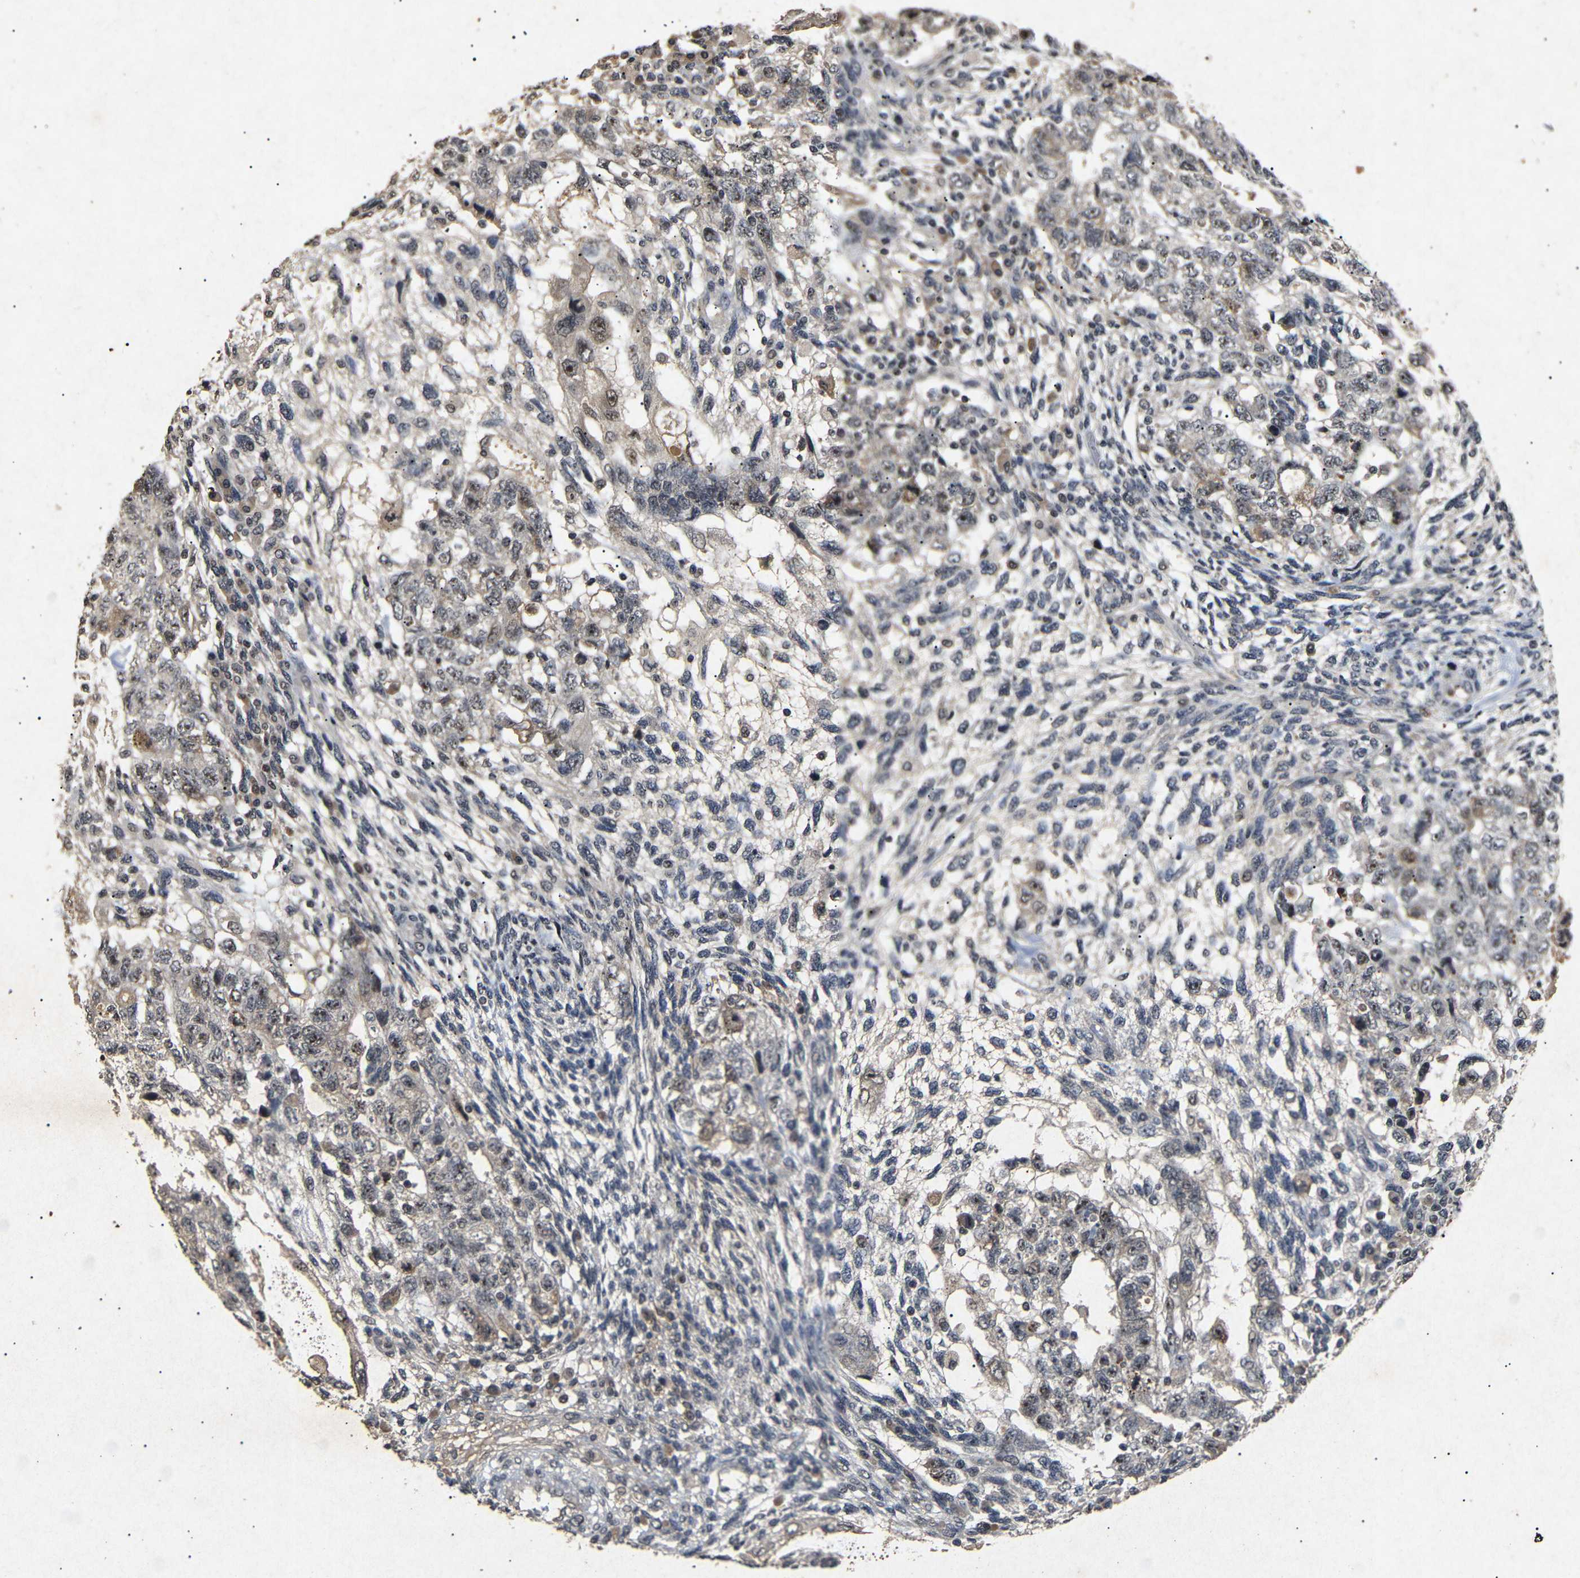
{"staining": {"intensity": "moderate", "quantity": ">75%", "location": "nuclear"}, "tissue": "testis cancer", "cell_type": "Tumor cells", "image_type": "cancer", "snomed": [{"axis": "morphology", "description": "Normal tissue, NOS"}, {"axis": "morphology", "description": "Carcinoma, Embryonal, NOS"}, {"axis": "topography", "description": "Testis"}], "caption": "This photomicrograph demonstrates embryonal carcinoma (testis) stained with immunohistochemistry (IHC) to label a protein in brown. The nuclear of tumor cells show moderate positivity for the protein. Nuclei are counter-stained blue.", "gene": "PARN", "patient": {"sex": "male", "age": 36}}